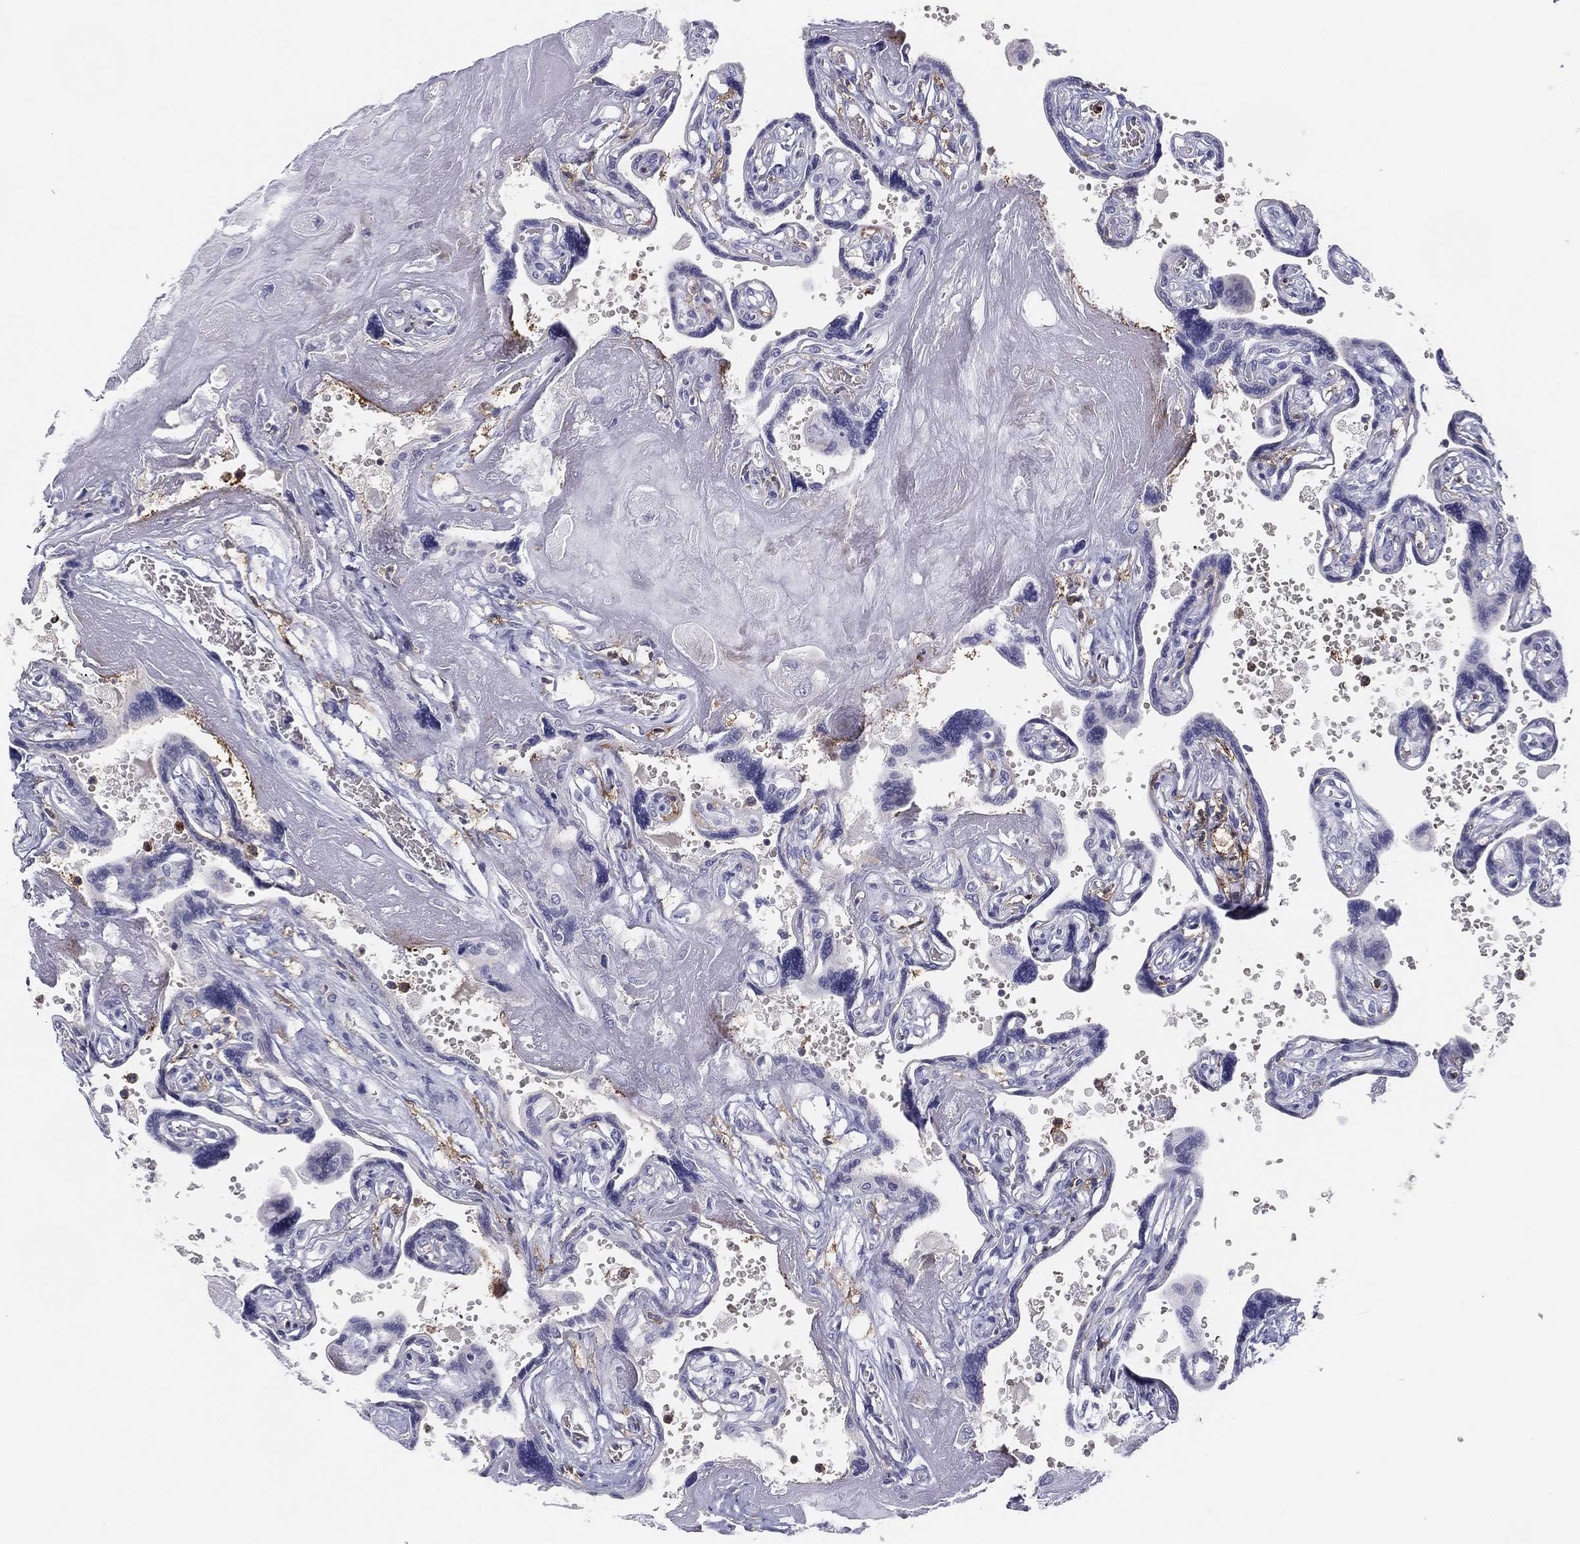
{"staining": {"intensity": "negative", "quantity": "none", "location": "none"}, "tissue": "placenta", "cell_type": "Trophoblastic cells", "image_type": "normal", "snomed": [{"axis": "morphology", "description": "Normal tissue, NOS"}, {"axis": "topography", "description": "Placenta"}], "caption": "IHC histopathology image of normal placenta: human placenta stained with DAB (3,3'-diaminobenzidine) reveals no significant protein positivity in trophoblastic cells. Nuclei are stained in blue.", "gene": "SELPLG", "patient": {"sex": "female", "age": 32}}